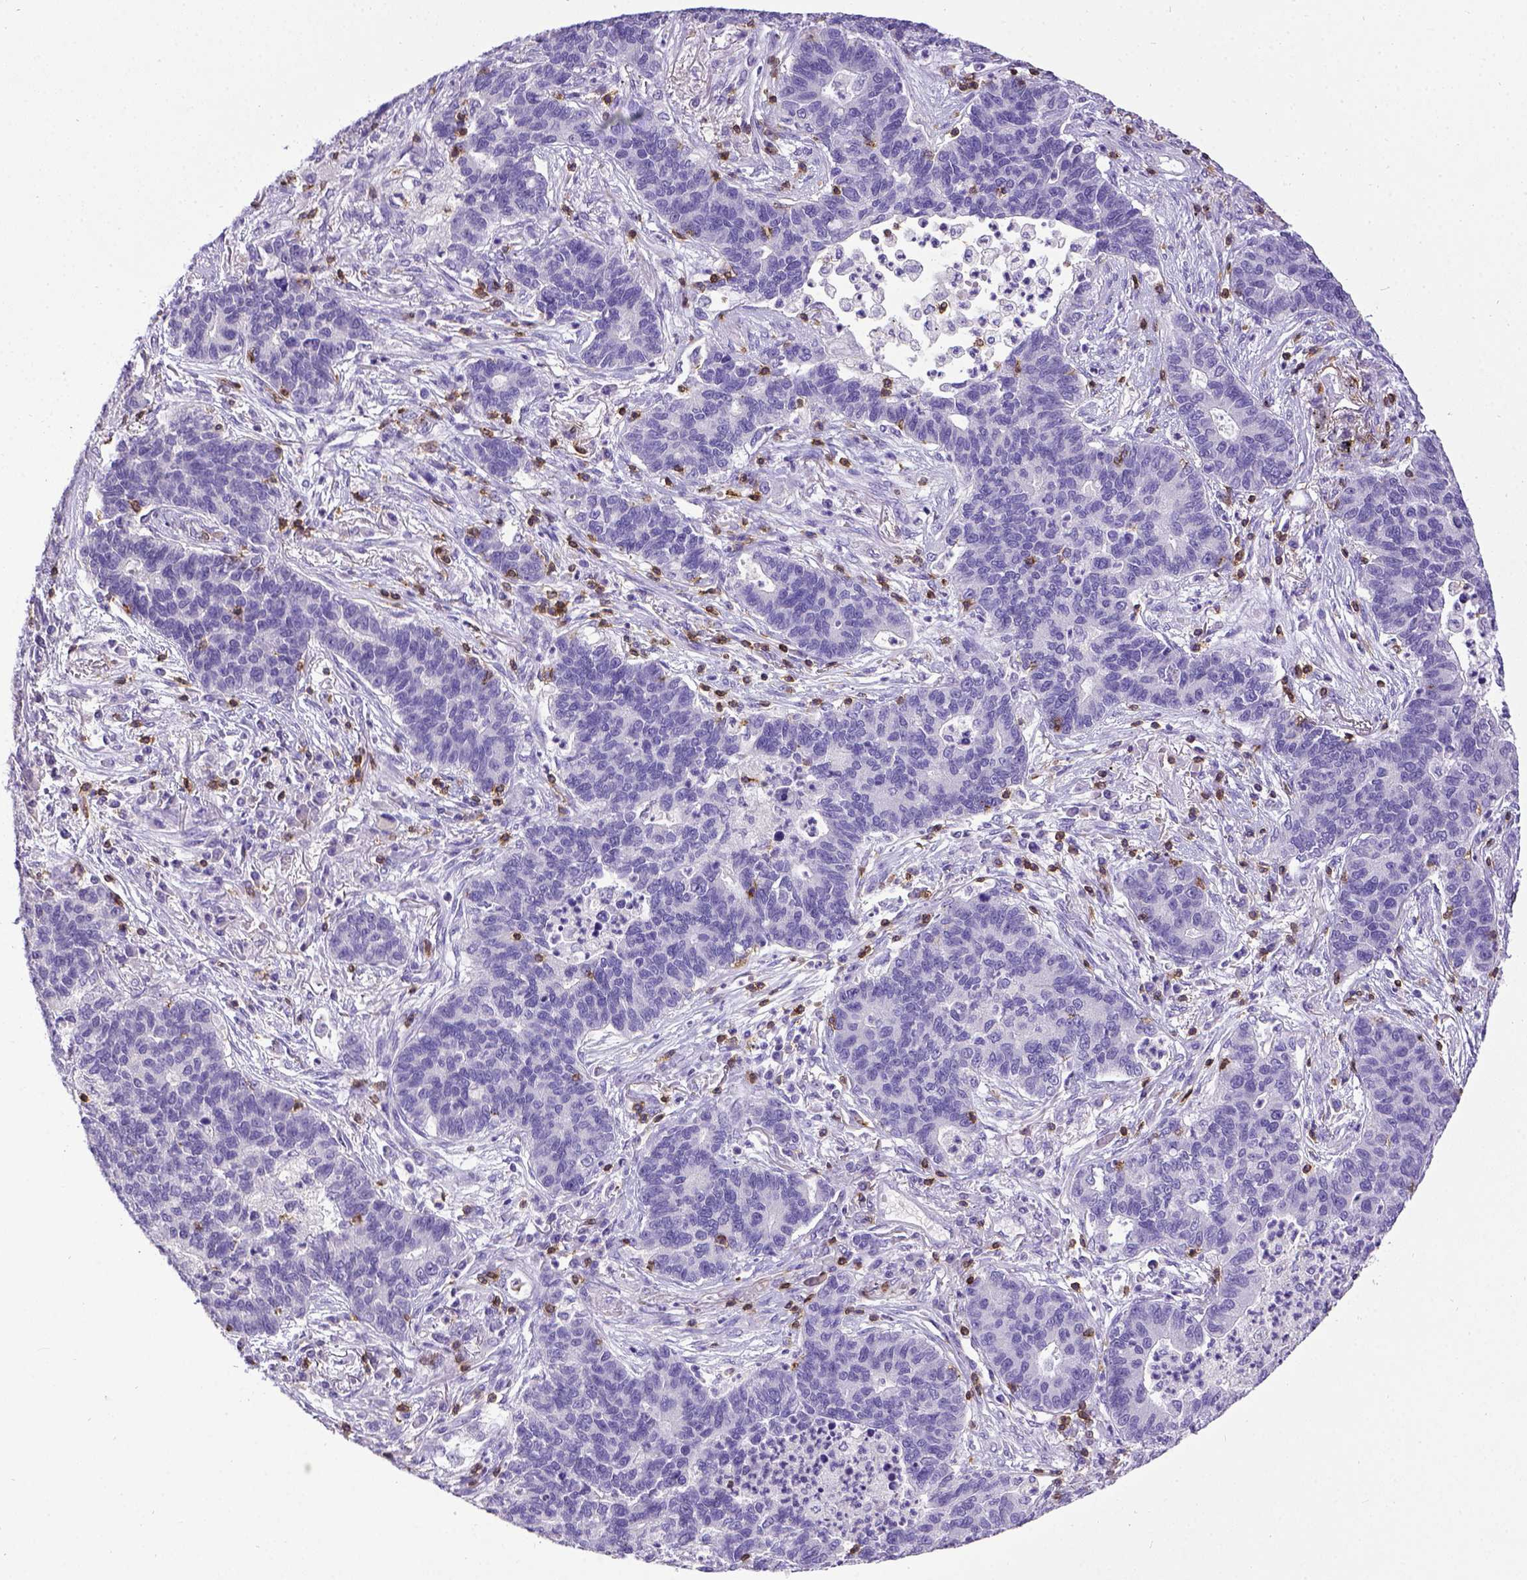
{"staining": {"intensity": "negative", "quantity": "none", "location": "none"}, "tissue": "lung cancer", "cell_type": "Tumor cells", "image_type": "cancer", "snomed": [{"axis": "morphology", "description": "Adenocarcinoma, NOS"}, {"axis": "topography", "description": "Lung"}], "caption": "High power microscopy micrograph of an IHC photomicrograph of adenocarcinoma (lung), revealing no significant expression in tumor cells.", "gene": "CD3E", "patient": {"sex": "female", "age": 57}}